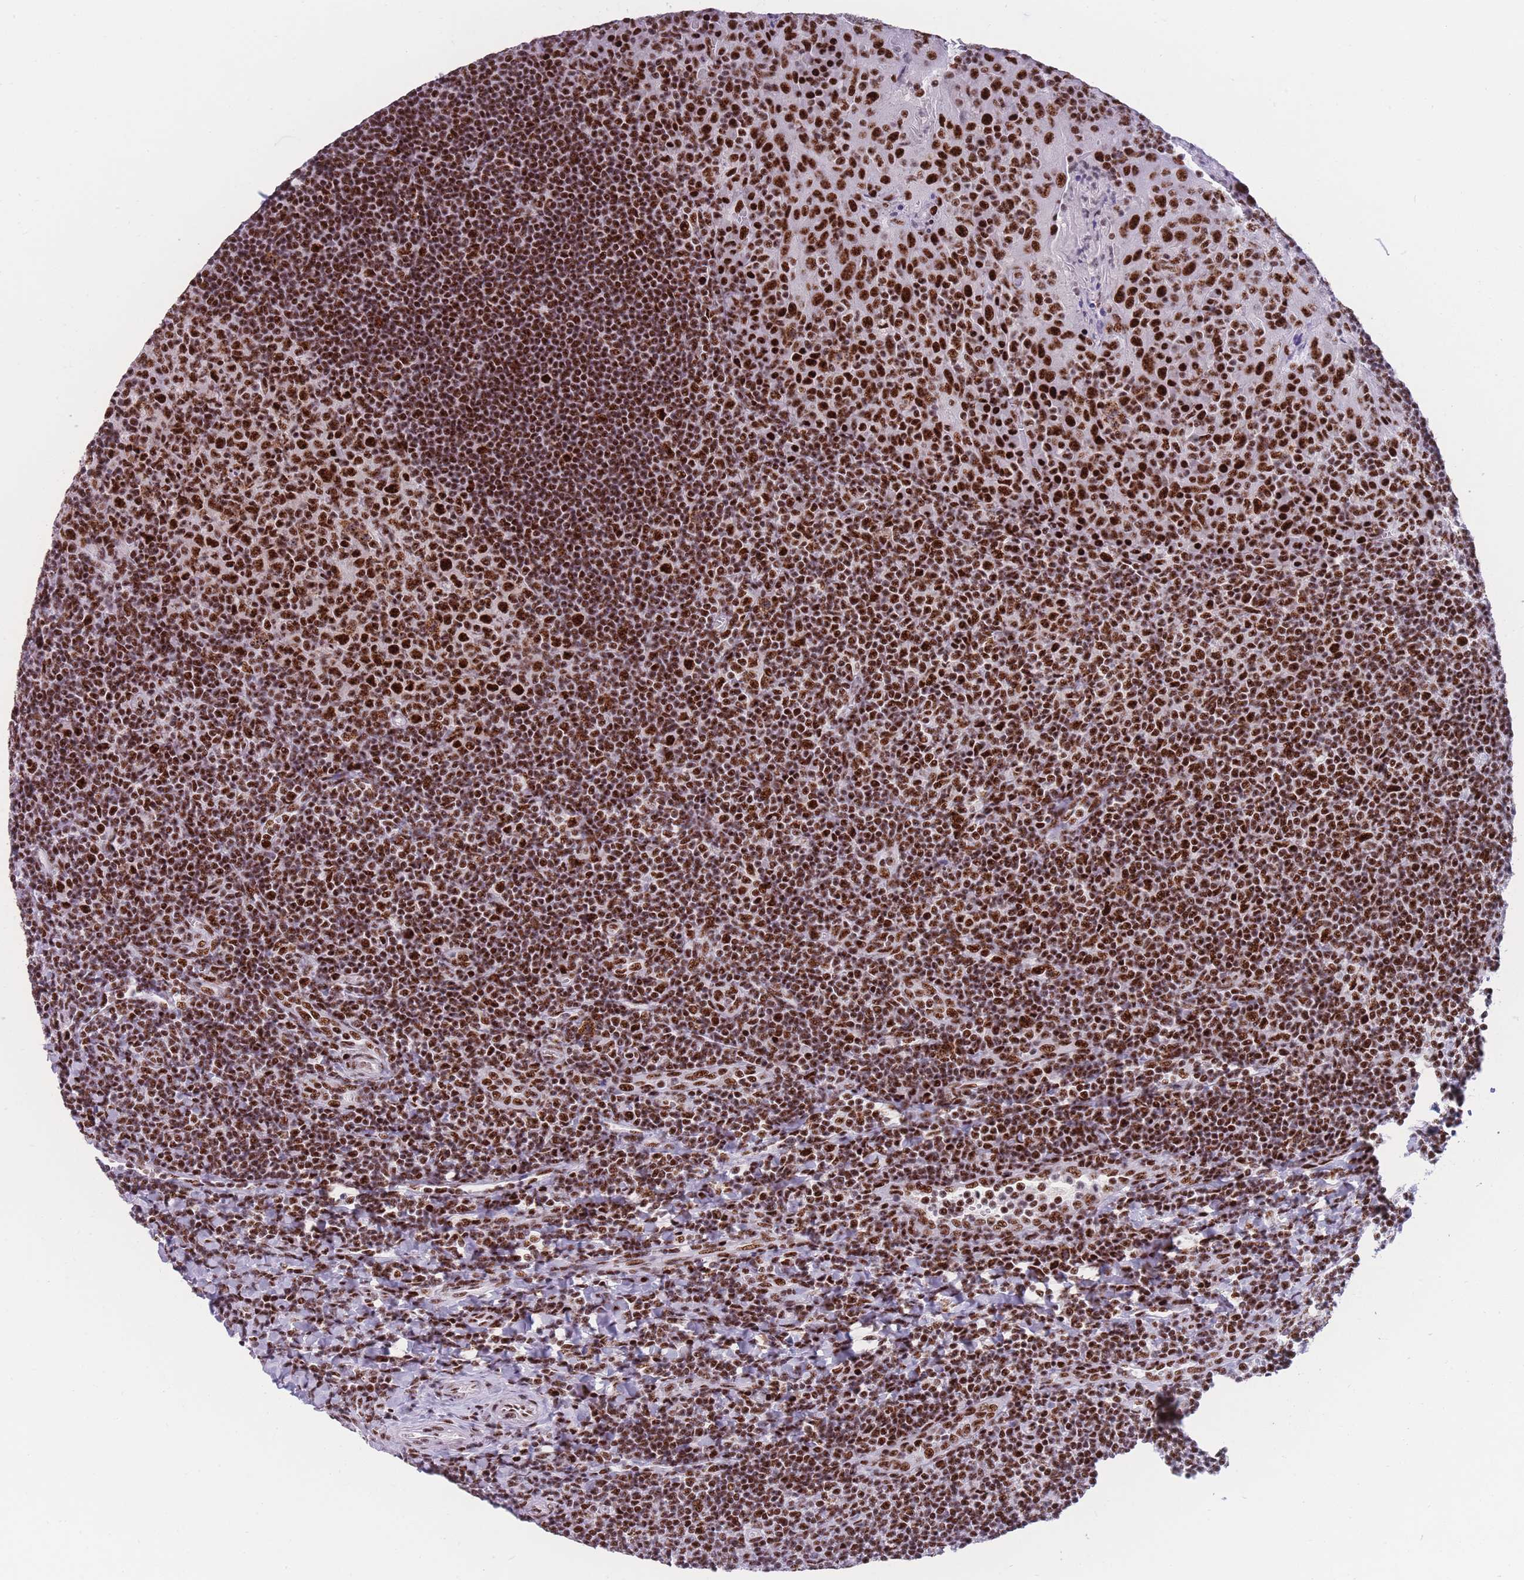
{"staining": {"intensity": "strong", "quantity": ">75%", "location": "nuclear"}, "tissue": "tonsil", "cell_type": "Germinal center cells", "image_type": "normal", "snomed": [{"axis": "morphology", "description": "Normal tissue, NOS"}, {"axis": "topography", "description": "Tonsil"}], "caption": "Protein expression by IHC shows strong nuclear positivity in about >75% of germinal center cells in unremarkable tonsil.", "gene": "TMEM35B", "patient": {"sex": "male", "age": 17}}